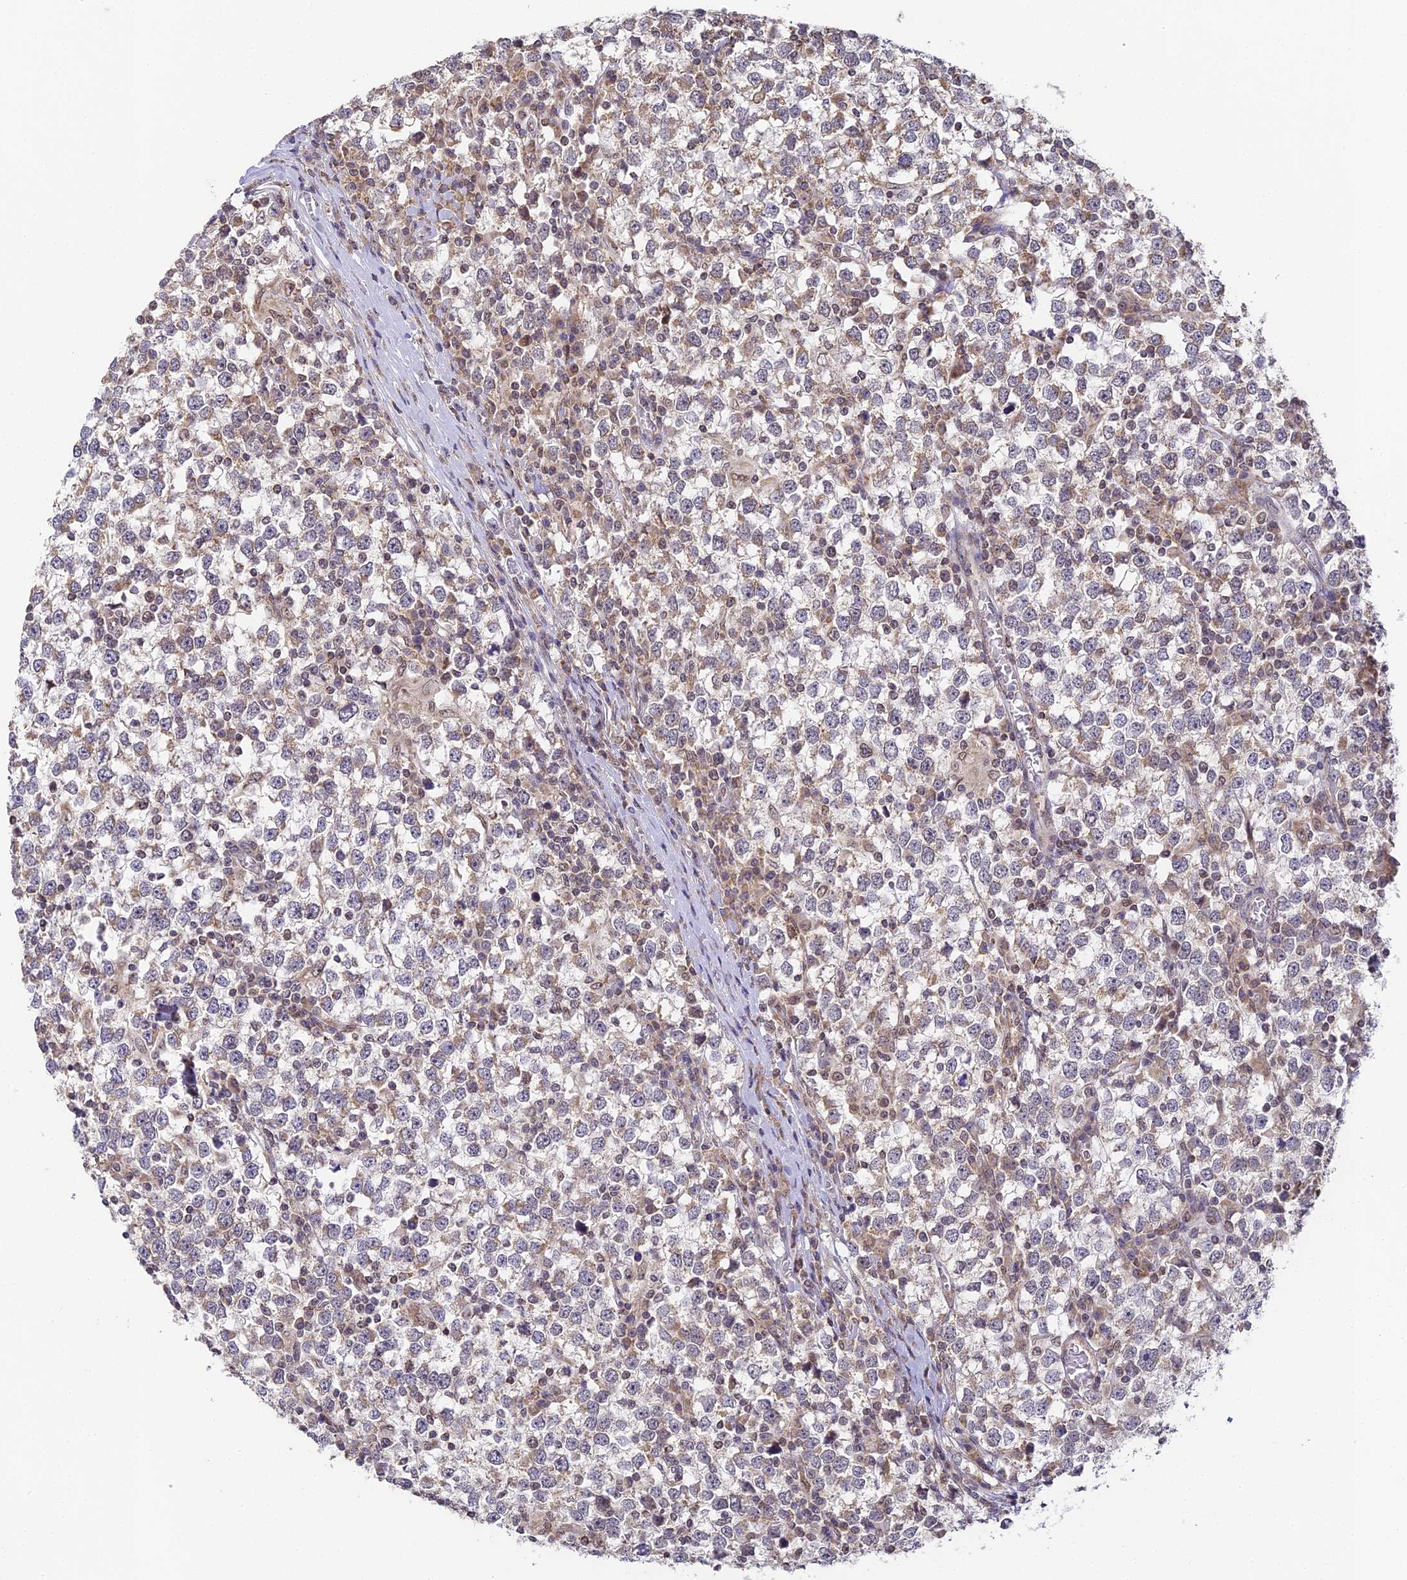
{"staining": {"intensity": "weak", "quantity": "25%-75%", "location": "cytoplasmic/membranous"}, "tissue": "testis cancer", "cell_type": "Tumor cells", "image_type": "cancer", "snomed": [{"axis": "morphology", "description": "Seminoma, NOS"}, {"axis": "topography", "description": "Testis"}], "caption": "The immunohistochemical stain highlights weak cytoplasmic/membranous positivity in tumor cells of seminoma (testis) tissue.", "gene": "DNAAF10", "patient": {"sex": "male", "age": 65}}